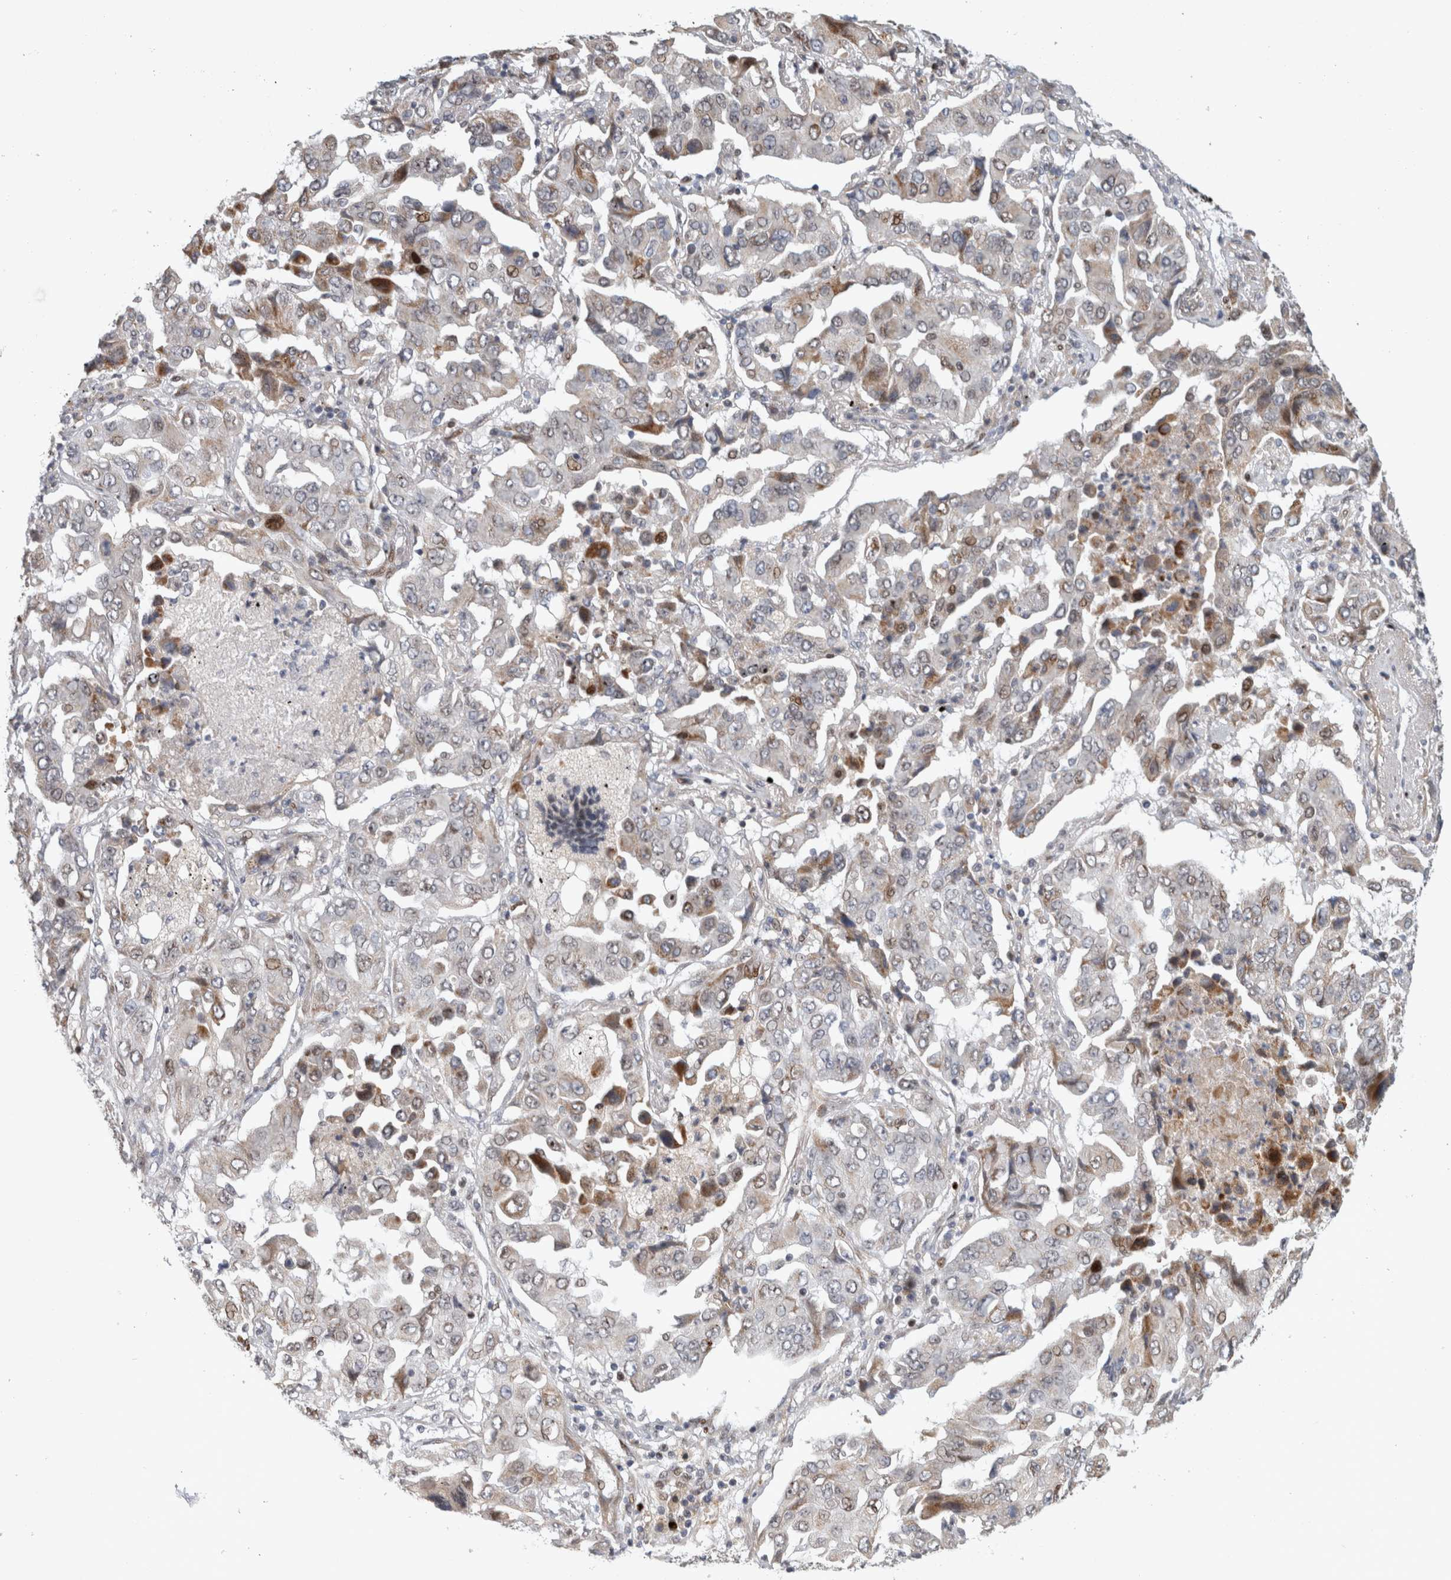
{"staining": {"intensity": "moderate", "quantity": "<25%", "location": "cytoplasmic/membranous"}, "tissue": "lung cancer", "cell_type": "Tumor cells", "image_type": "cancer", "snomed": [{"axis": "morphology", "description": "Adenocarcinoma, NOS"}, {"axis": "topography", "description": "Lung"}], "caption": "DAB (3,3'-diaminobenzidine) immunohistochemical staining of lung cancer shows moderate cytoplasmic/membranous protein staining in approximately <25% of tumor cells.", "gene": "RBM48", "patient": {"sex": "female", "age": 65}}